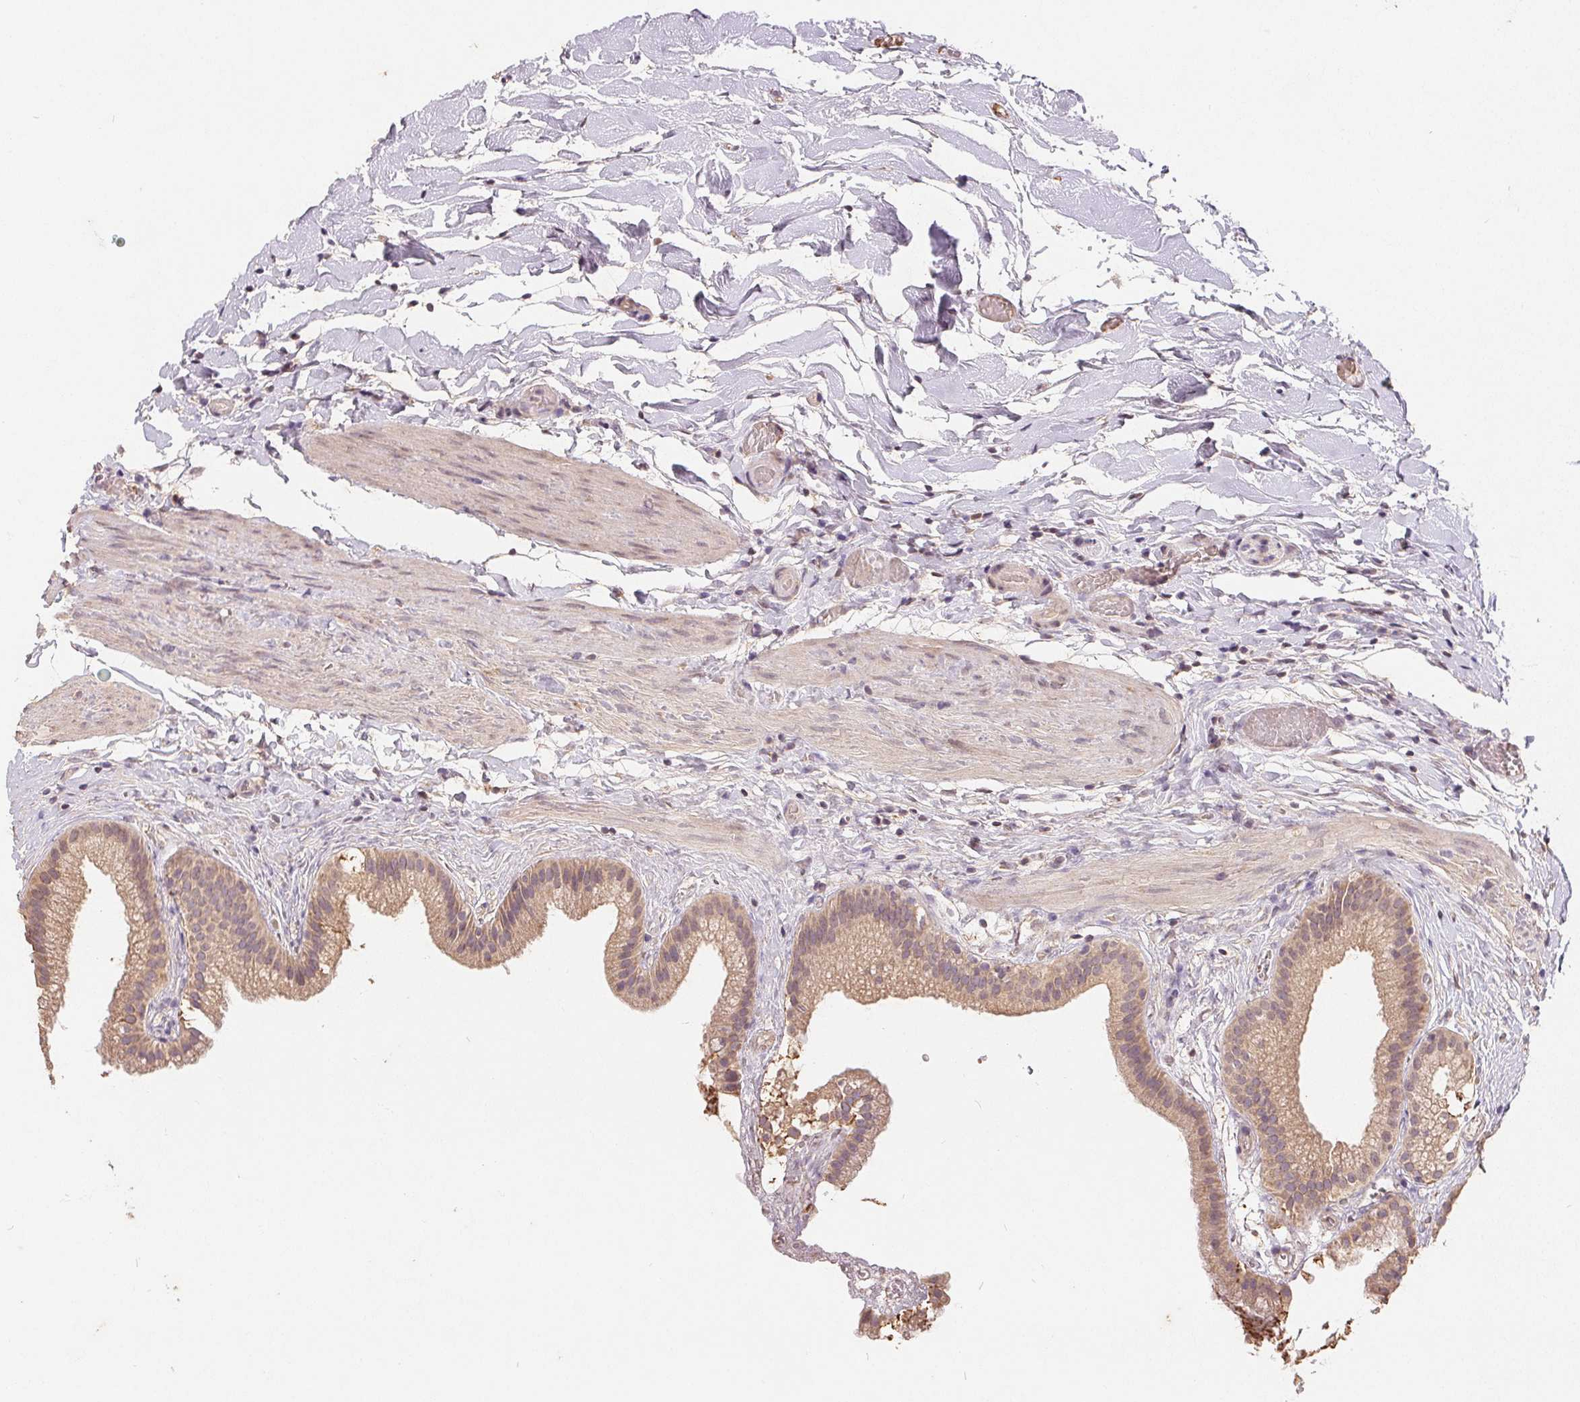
{"staining": {"intensity": "weak", "quantity": ">75%", "location": "cytoplasmic/membranous"}, "tissue": "gallbladder", "cell_type": "Glandular cells", "image_type": "normal", "snomed": [{"axis": "morphology", "description": "Normal tissue, NOS"}, {"axis": "topography", "description": "Gallbladder"}], "caption": "Immunohistochemical staining of unremarkable human gallbladder exhibits weak cytoplasmic/membranous protein expression in about >75% of glandular cells.", "gene": "CDIPT", "patient": {"sex": "female", "age": 63}}